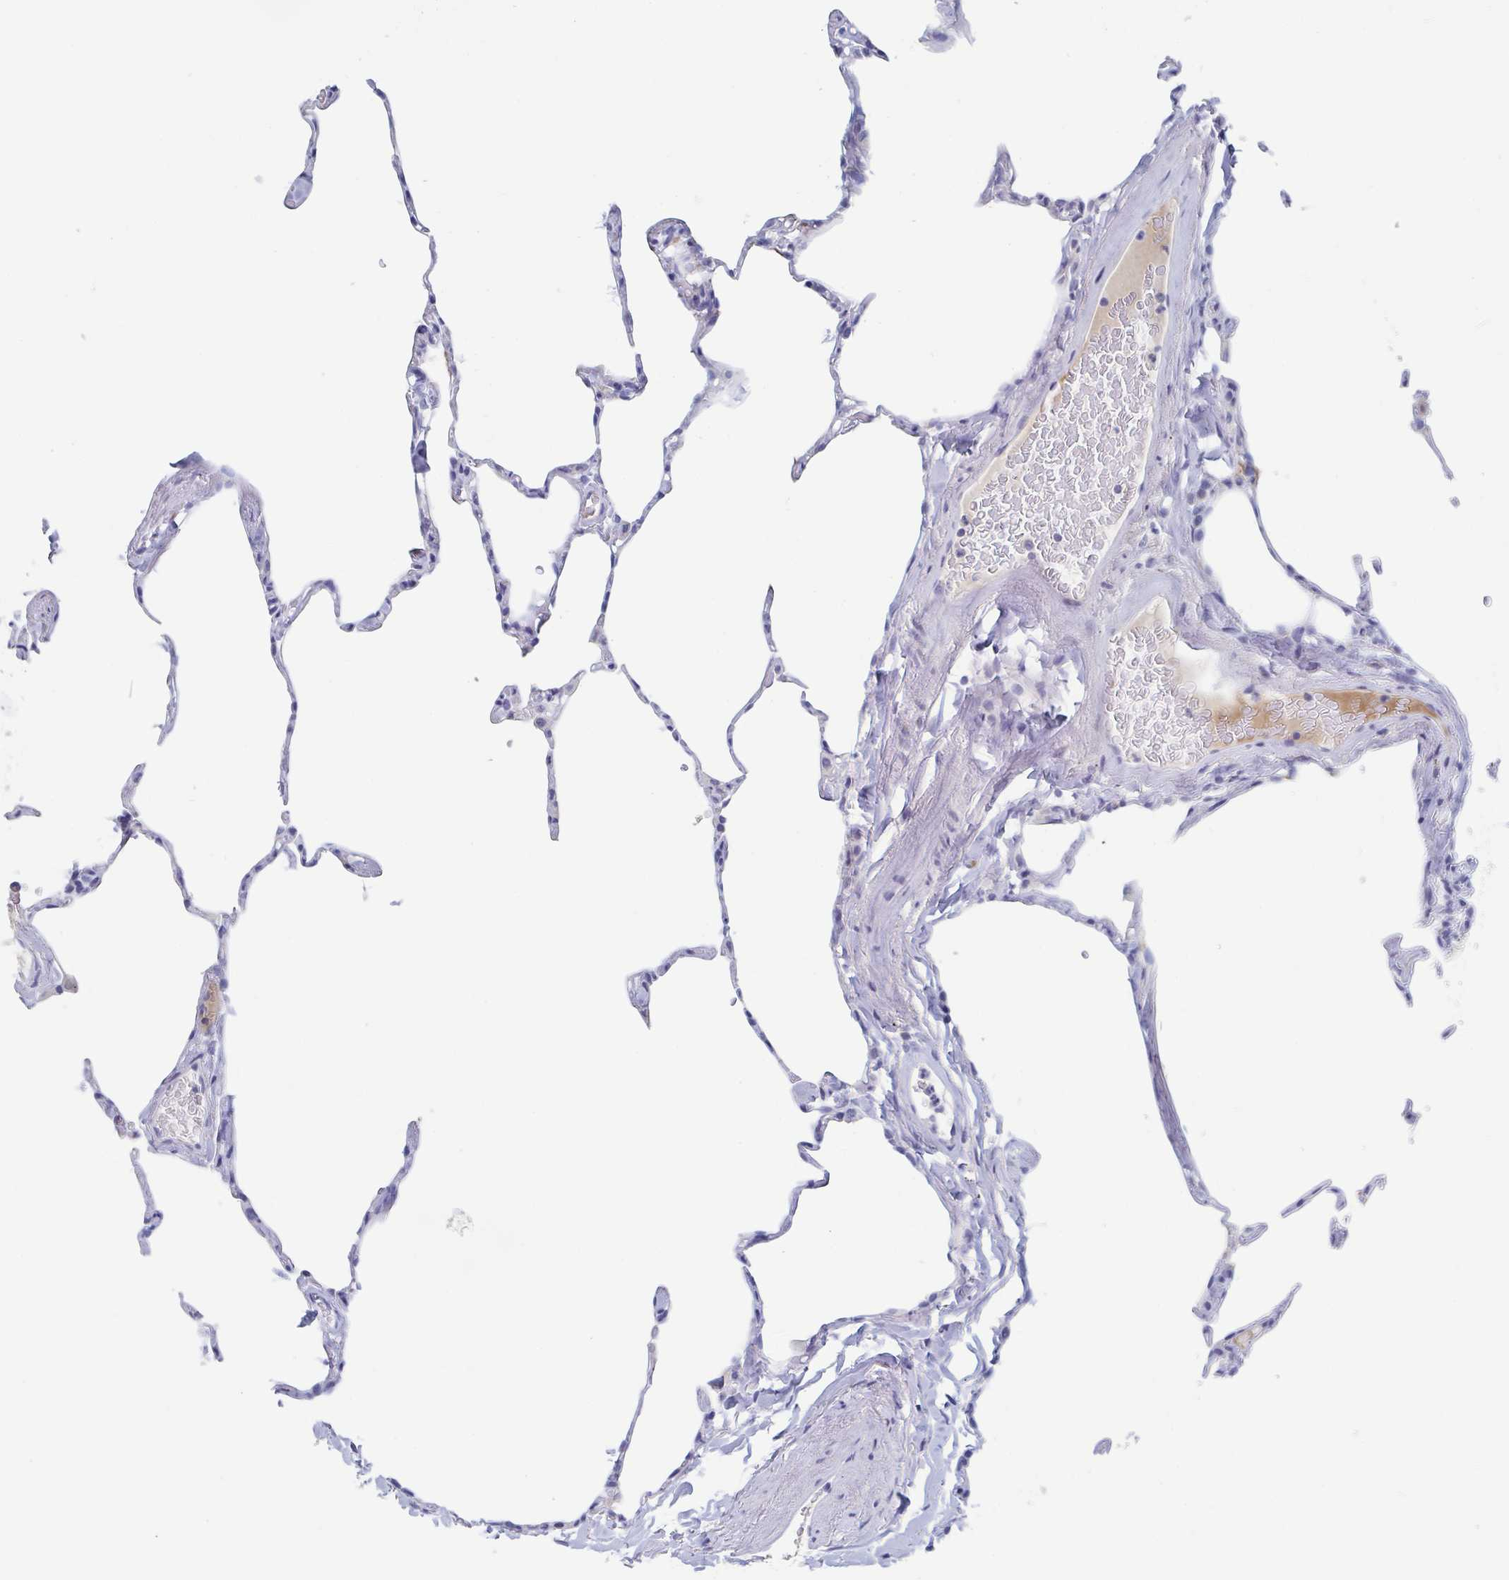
{"staining": {"intensity": "negative", "quantity": "none", "location": "none"}, "tissue": "lung", "cell_type": "Alveolar cells", "image_type": "normal", "snomed": [{"axis": "morphology", "description": "Normal tissue, NOS"}, {"axis": "topography", "description": "Lung"}], "caption": "Immunohistochemistry of normal lung displays no expression in alveolar cells.", "gene": "NT5C3B", "patient": {"sex": "male", "age": 65}}